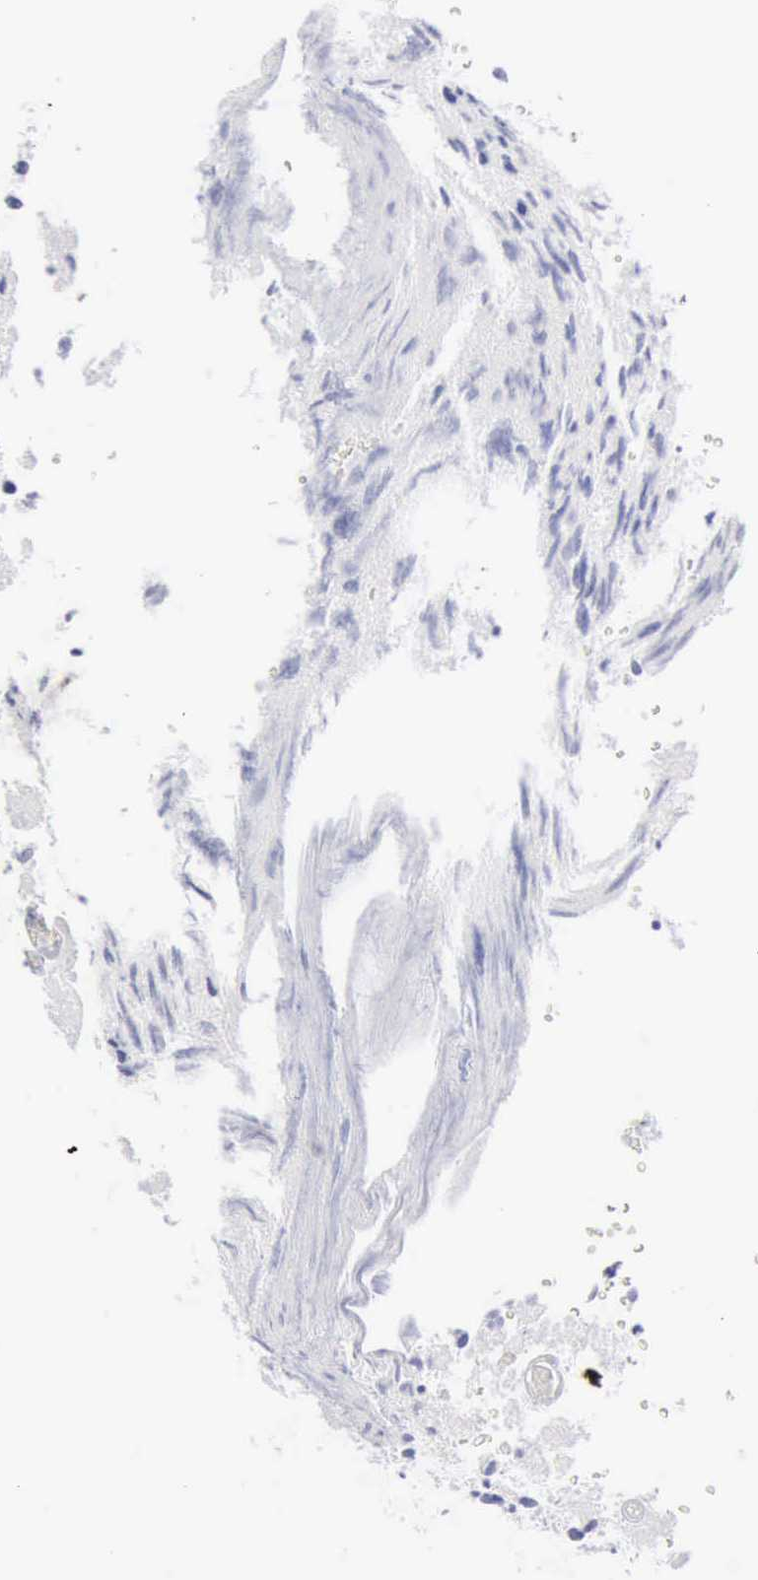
{"staining": {"intensity": "negative", "quantity": "none", "location": "none"}, "tissue": "glioma", "cell_type": "Tumor cells", "image_type": "cancer", "snomed": [{"axis": "morphology", "description": "Glioma, malignant, High grade"}, {"axis": "topography", "description": "Brain"}], "caption": "Glioma stained for a protein using immunohistochemistry (IHC) demonstrates no positivity tumor cells.", "gene": "KRT5", "patient": {"sex": "male", "age": 69}}